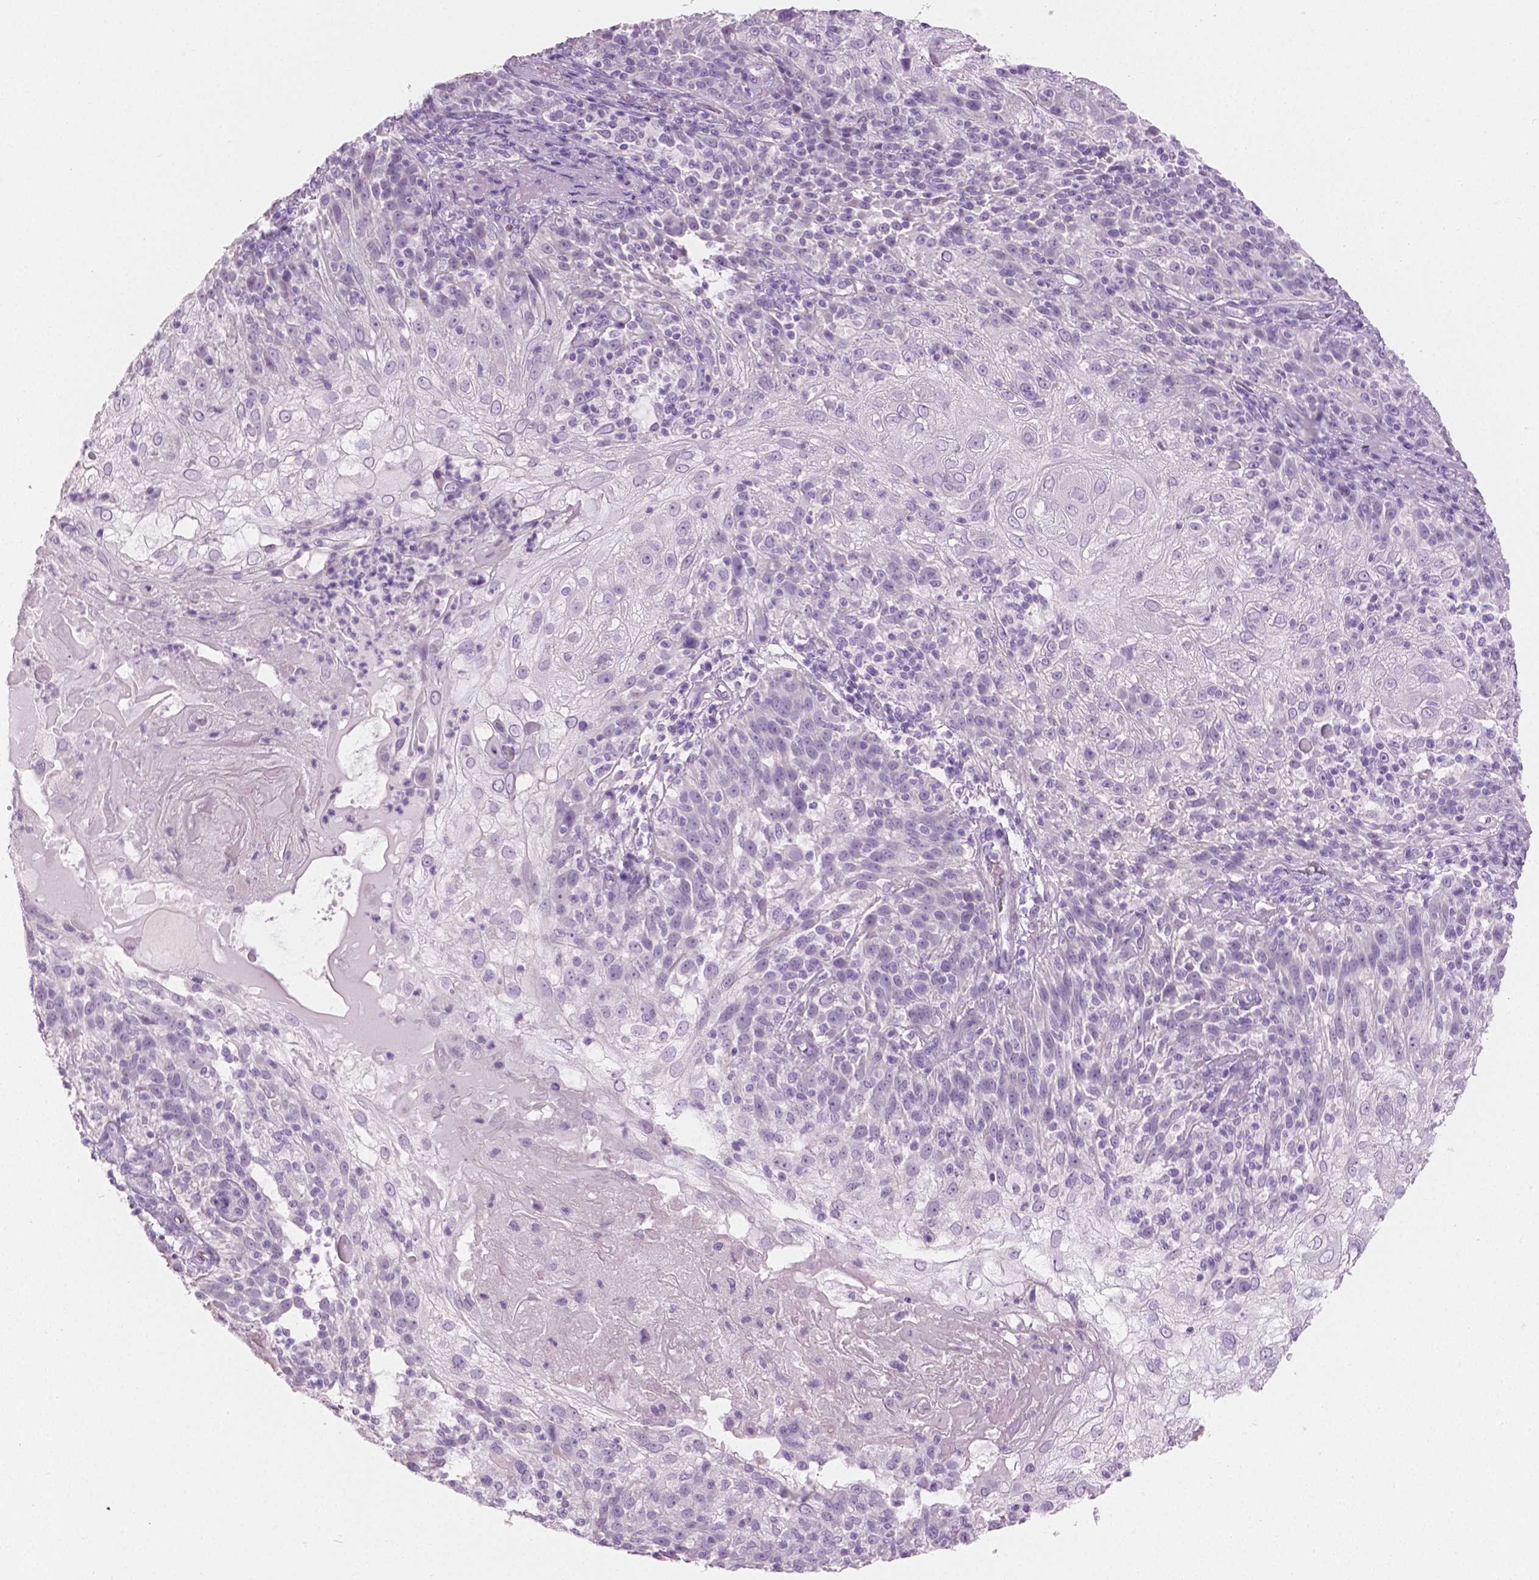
{"staining": {"intensity": "negative", "quantity": "none", "location": "none"}, "tissue": "skin cancer", "cell_type": "Tumor cells", "image_type": "cancer", "snomed": [{"axis": "morphology", "description": "Normal tissue, NOS"}, {"axis": "morphology", "description": "Squamous cell carcinoma, NOS"}, {"axis": "topography", "description": "Skin"}], "caption": "Squamous cell carcinoma (skin) stained for a protein using immunohistochemistry displays no expression tumor cells.", "gene": "PLIN4", "patient": {"sex": "female", "age": 83}}